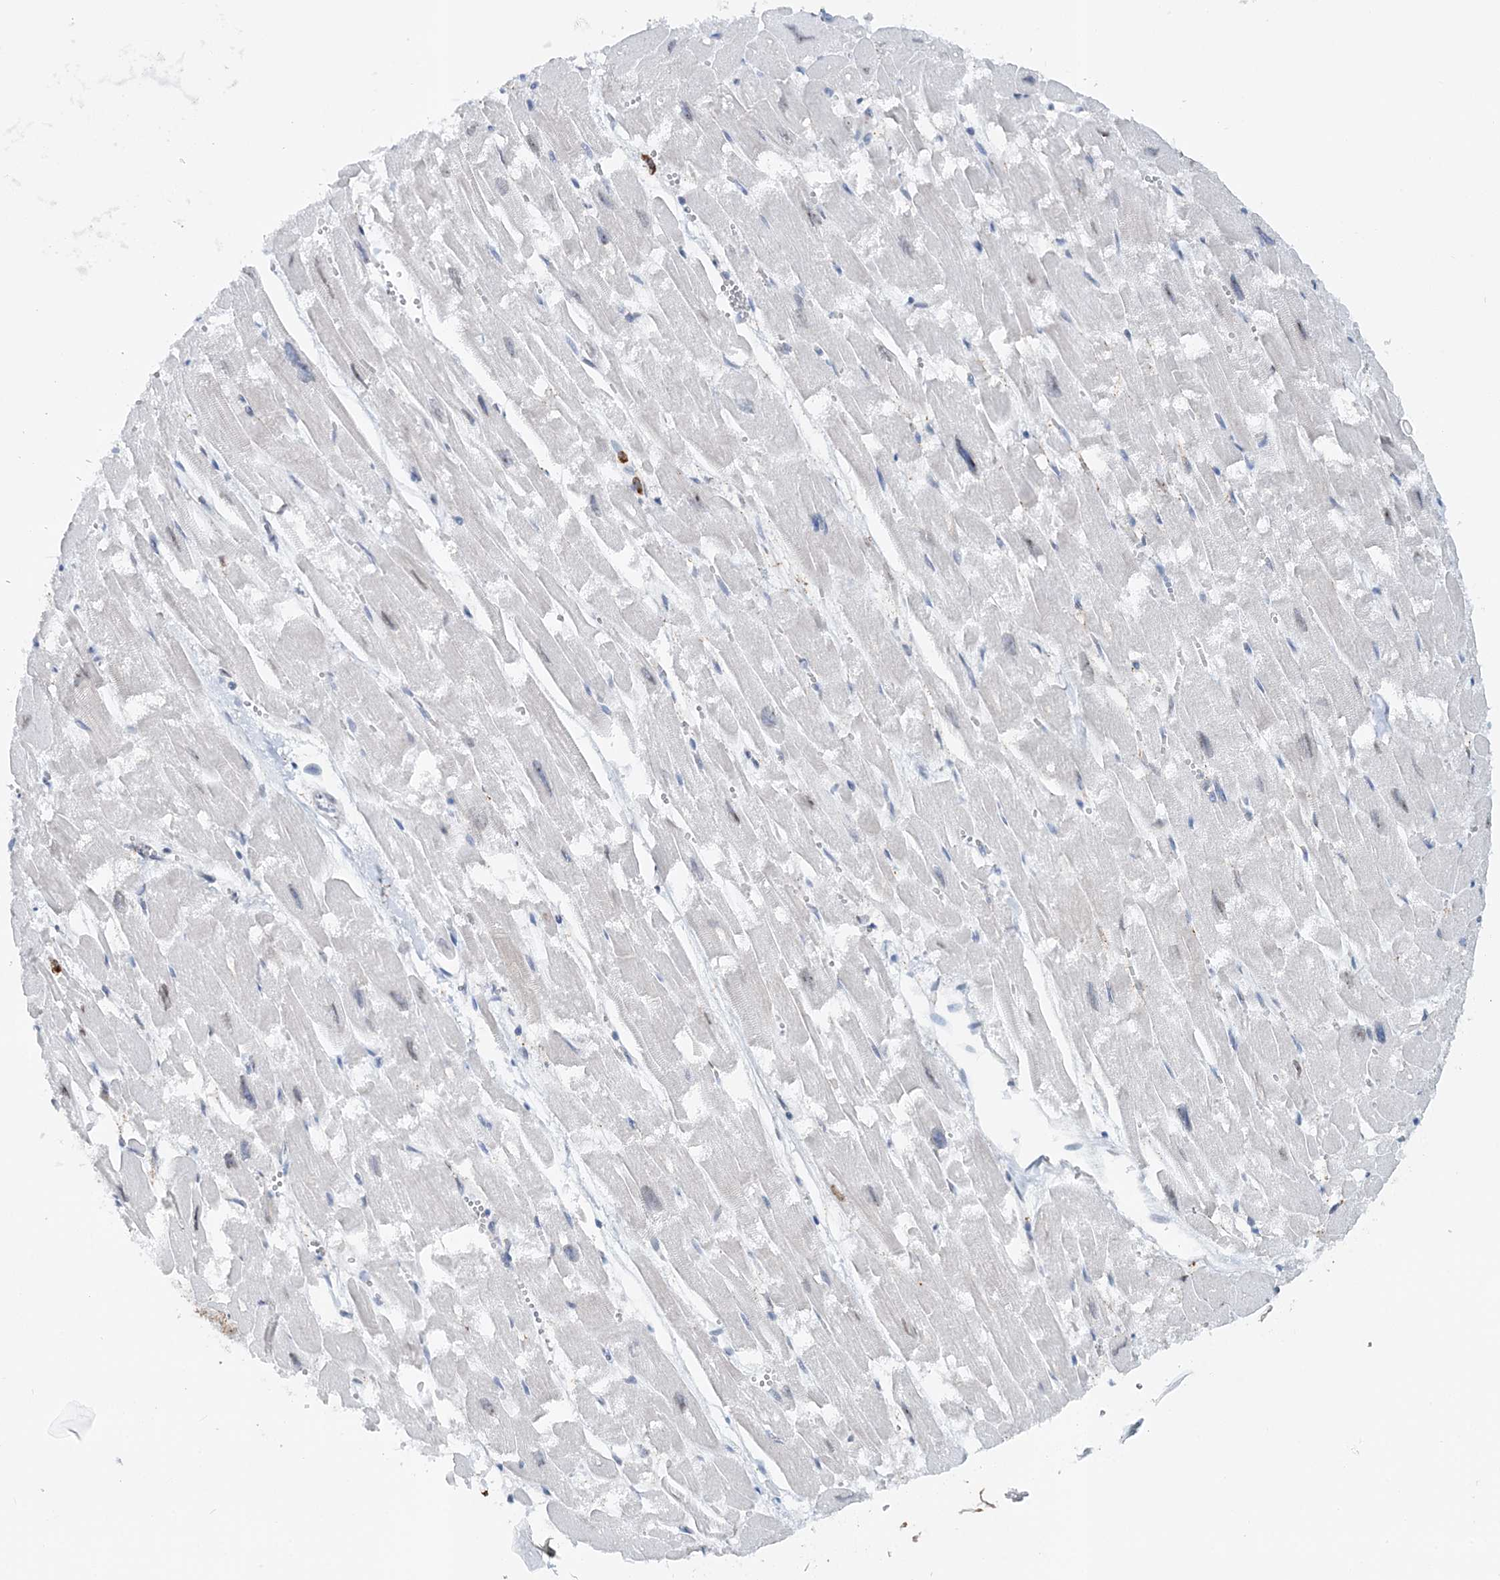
{"staining": {"intensity": "negative", "quantity": "none", "location": "none"}, "tissue": "heart muscle", "cell_type": "Cardiomyocytes", "image_type": "normal", "snomed": [{"axis": "morphology", "description": "Normal tissue, NOS"}, {"axis": "topography", "description": "Heart"}], "caption": "Heart muscle was stained to show a protein in brown. There is no significant staining in cardiomyocytes. Brightfield microscopy of immunohistochemistry (IHC) stained with DAB (3,3'-diaminobenzidine) (brown) and hematoxylin (blue), captured at high magnification.", "gene": "ASCL4", "patient": {"sex": "male", "age": 54}}